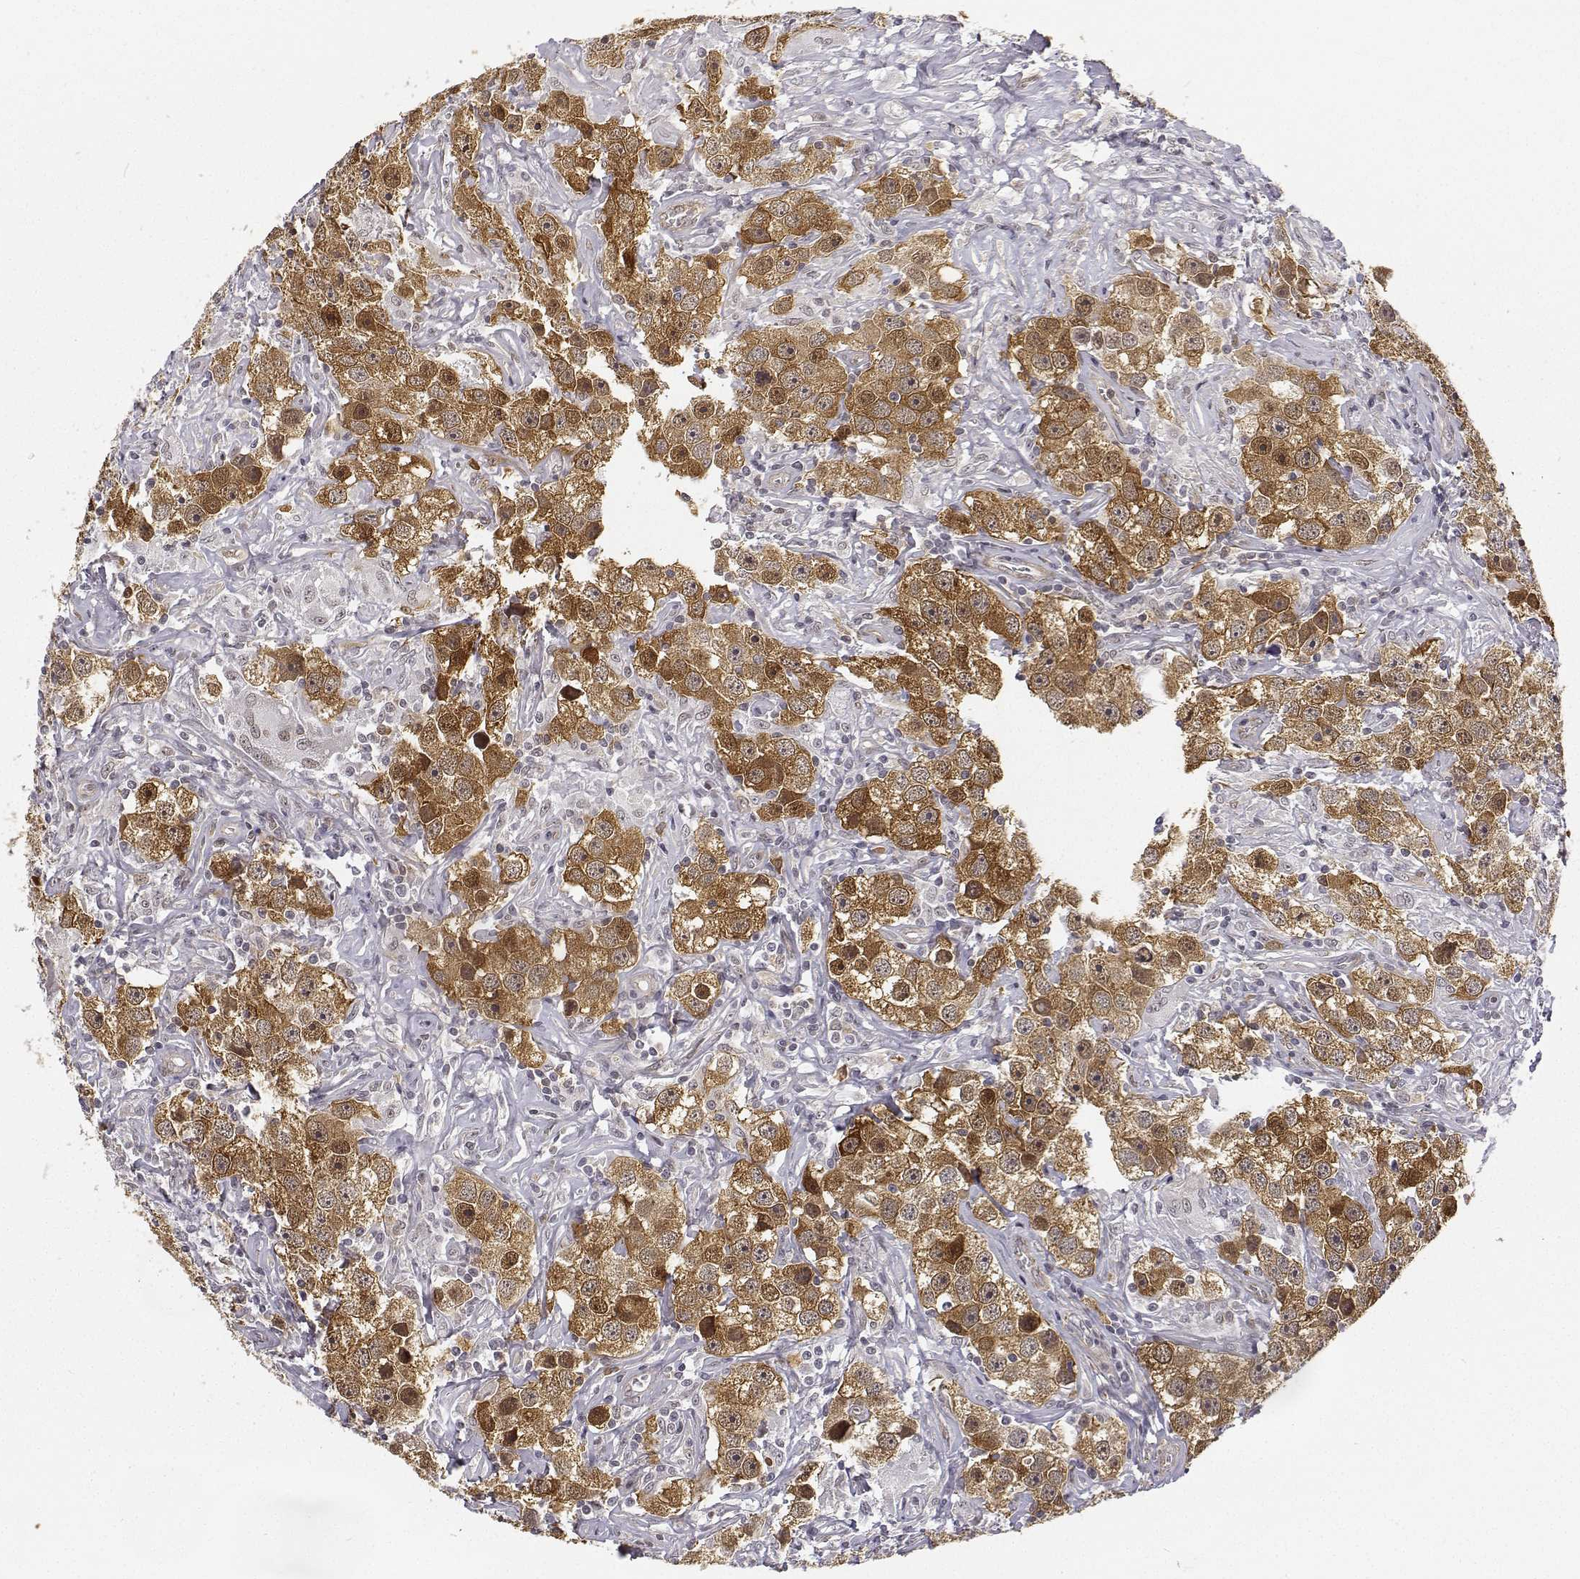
{"staining": {"intensity": "moderate", "quantity": ">75%", "location": "cytoplasmic/membranous"}, "tissue": "testis cancer", "cell_type": "Tumor cells", "image_type": "cancer", "snomed": [{"axis": "morphology", "description": "Seminoma, NOS"}, {"axis": "topography", "description": "Testis"}], "caption": "This histopathology image exhibits immunohistochemistry staining of seminoma (testis), with medium moderate cytoplasmic/membranous staining in about >75% of tumor cells.", "gene": "PHGDH", "patient": {"sex": "male", "age": 49}}